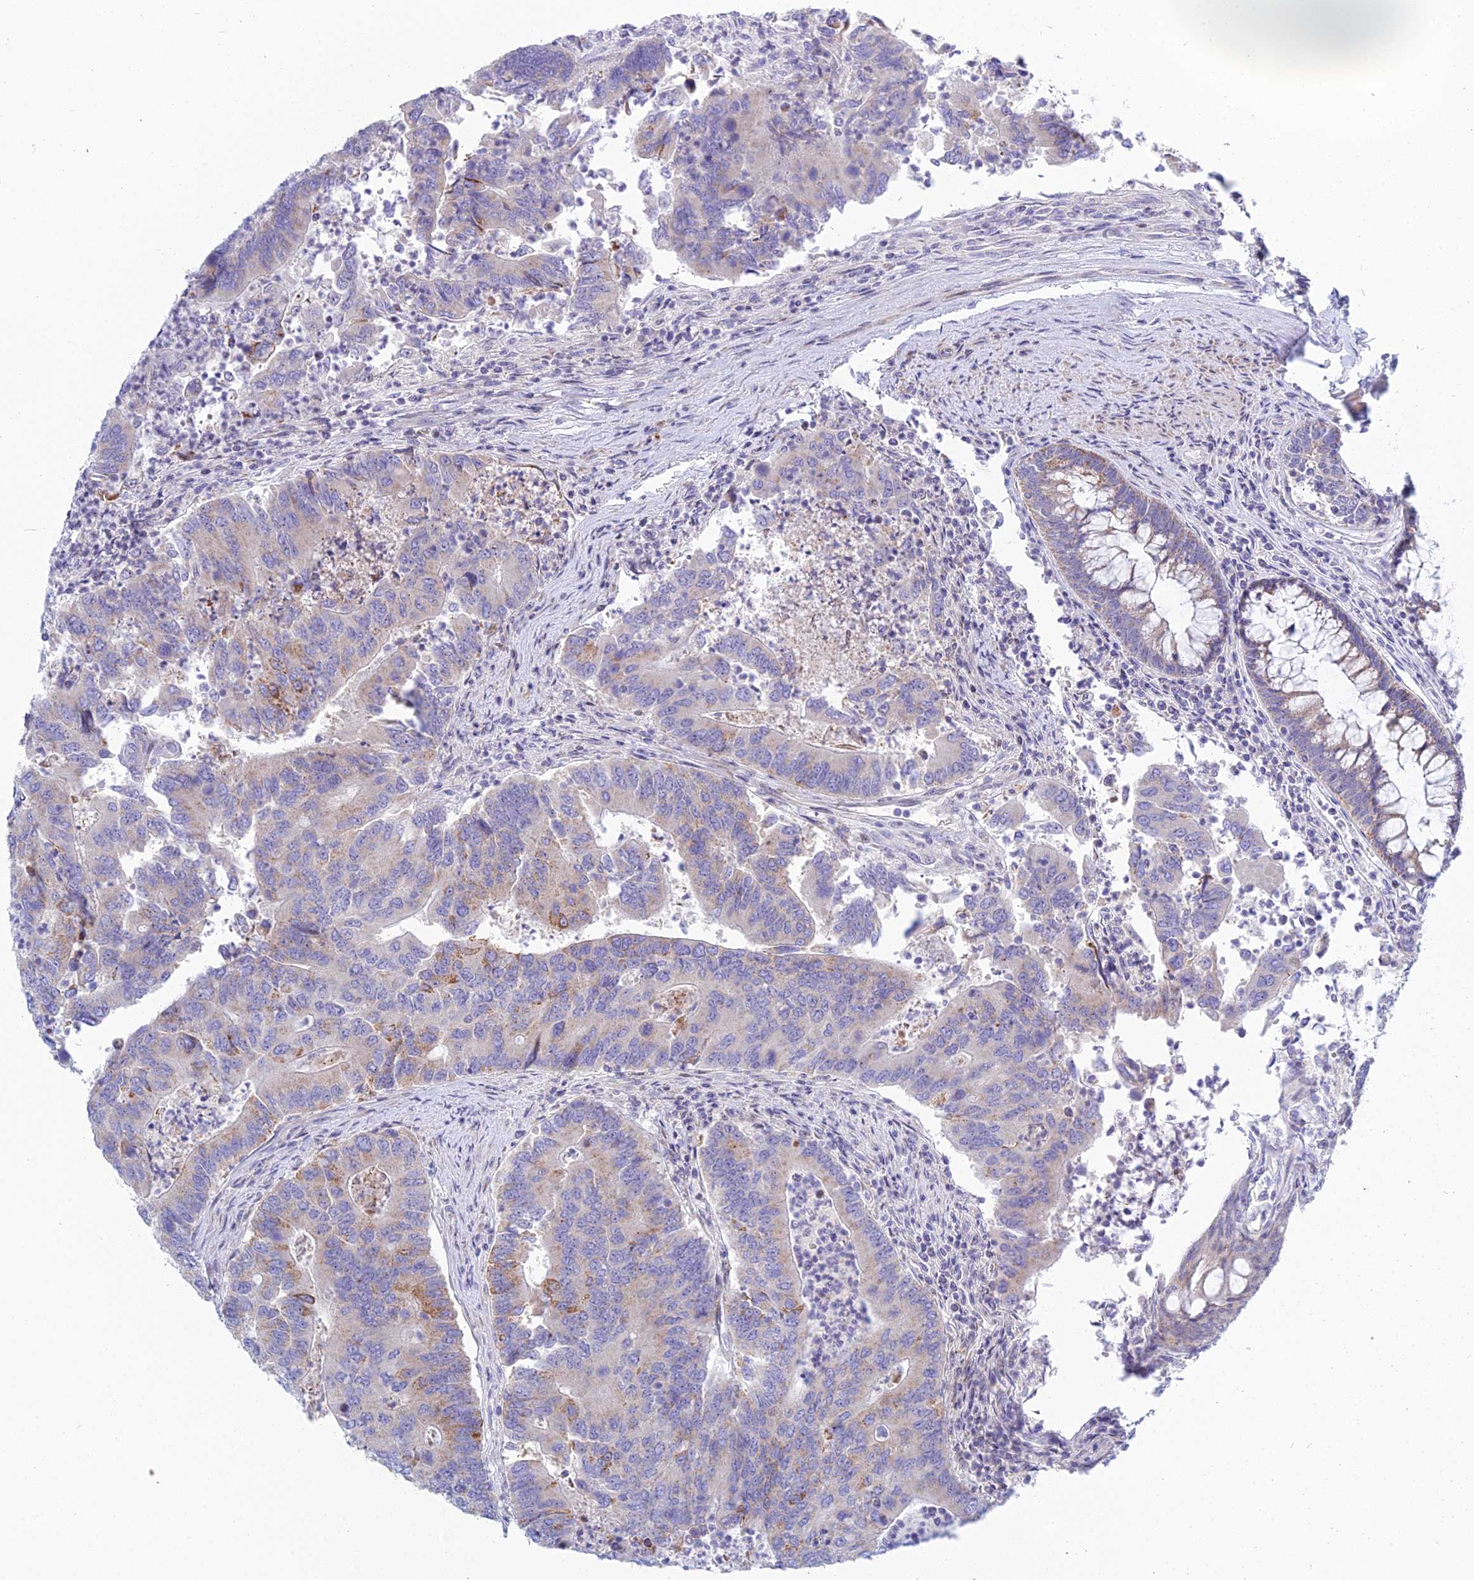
{"staining": {"intensity": "moderate", "quantity": "<25%", "location": "cytoplasmic/membranous"}, "tissue": "colorectal cancer", "cell_type": "Tumor cells", "image_type": "cancer", "snomed": [{"axis": "morphology", "description": "Adenocarcinoma, NOS"}, {"axis": "topography", "description": "Colon"}], "caption": "IHC staining of colorectal cancer (adenocarcinoma), which displays low levels of moderate cytoplasmic/membranous staining in approximately <25% of tumor cells indicating moderate cytoplasmic/membranous protein expression. The staining was performed using DAB (brown) for protein detection and nuclei were counterstained in hematoxylin (blue).", "gene": "PRR13", "patient": {"sex": "female", "age": 67}}